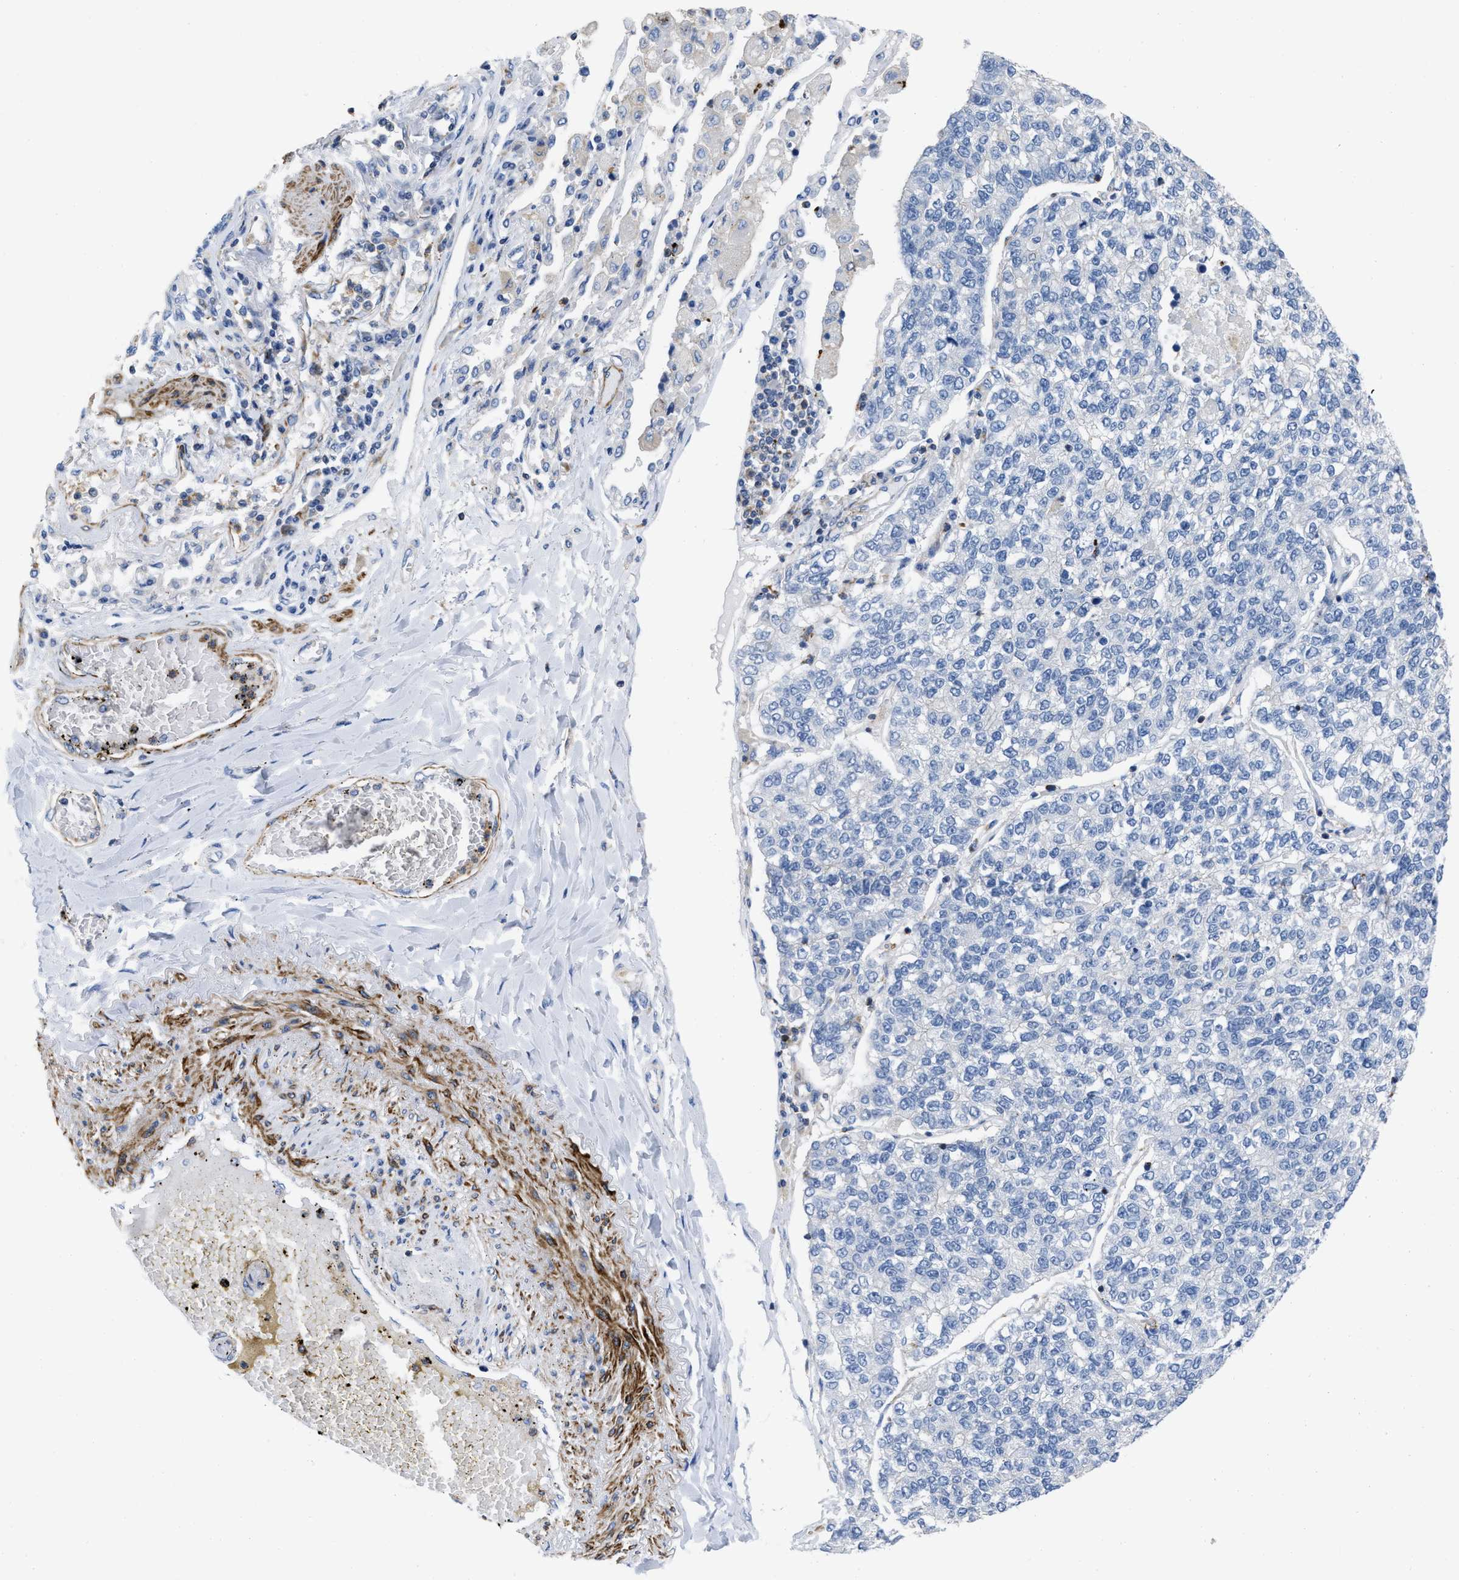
{"staining": {"intensity": "negative", "quantity": "none", "location": "none"}, "tissue": "lung cancer", "cell_type": "Tumor cells", "image_type": "cancer", "snomed": [{"axis": "morphology", "description": "Adenocarcinoma, NOS"}, {"axis": "topography", "description": "Lung"}], "caption": "Tumor cells show no significant protein staining in lung cancer (adenocarcinoma). (Stains: DAB IHC with hematoxylin counter stain, Microscopy: brightfield microscopy at high magnification).", "gene": "PRMT2", "patient": {"sex": "male", "age": 49}}